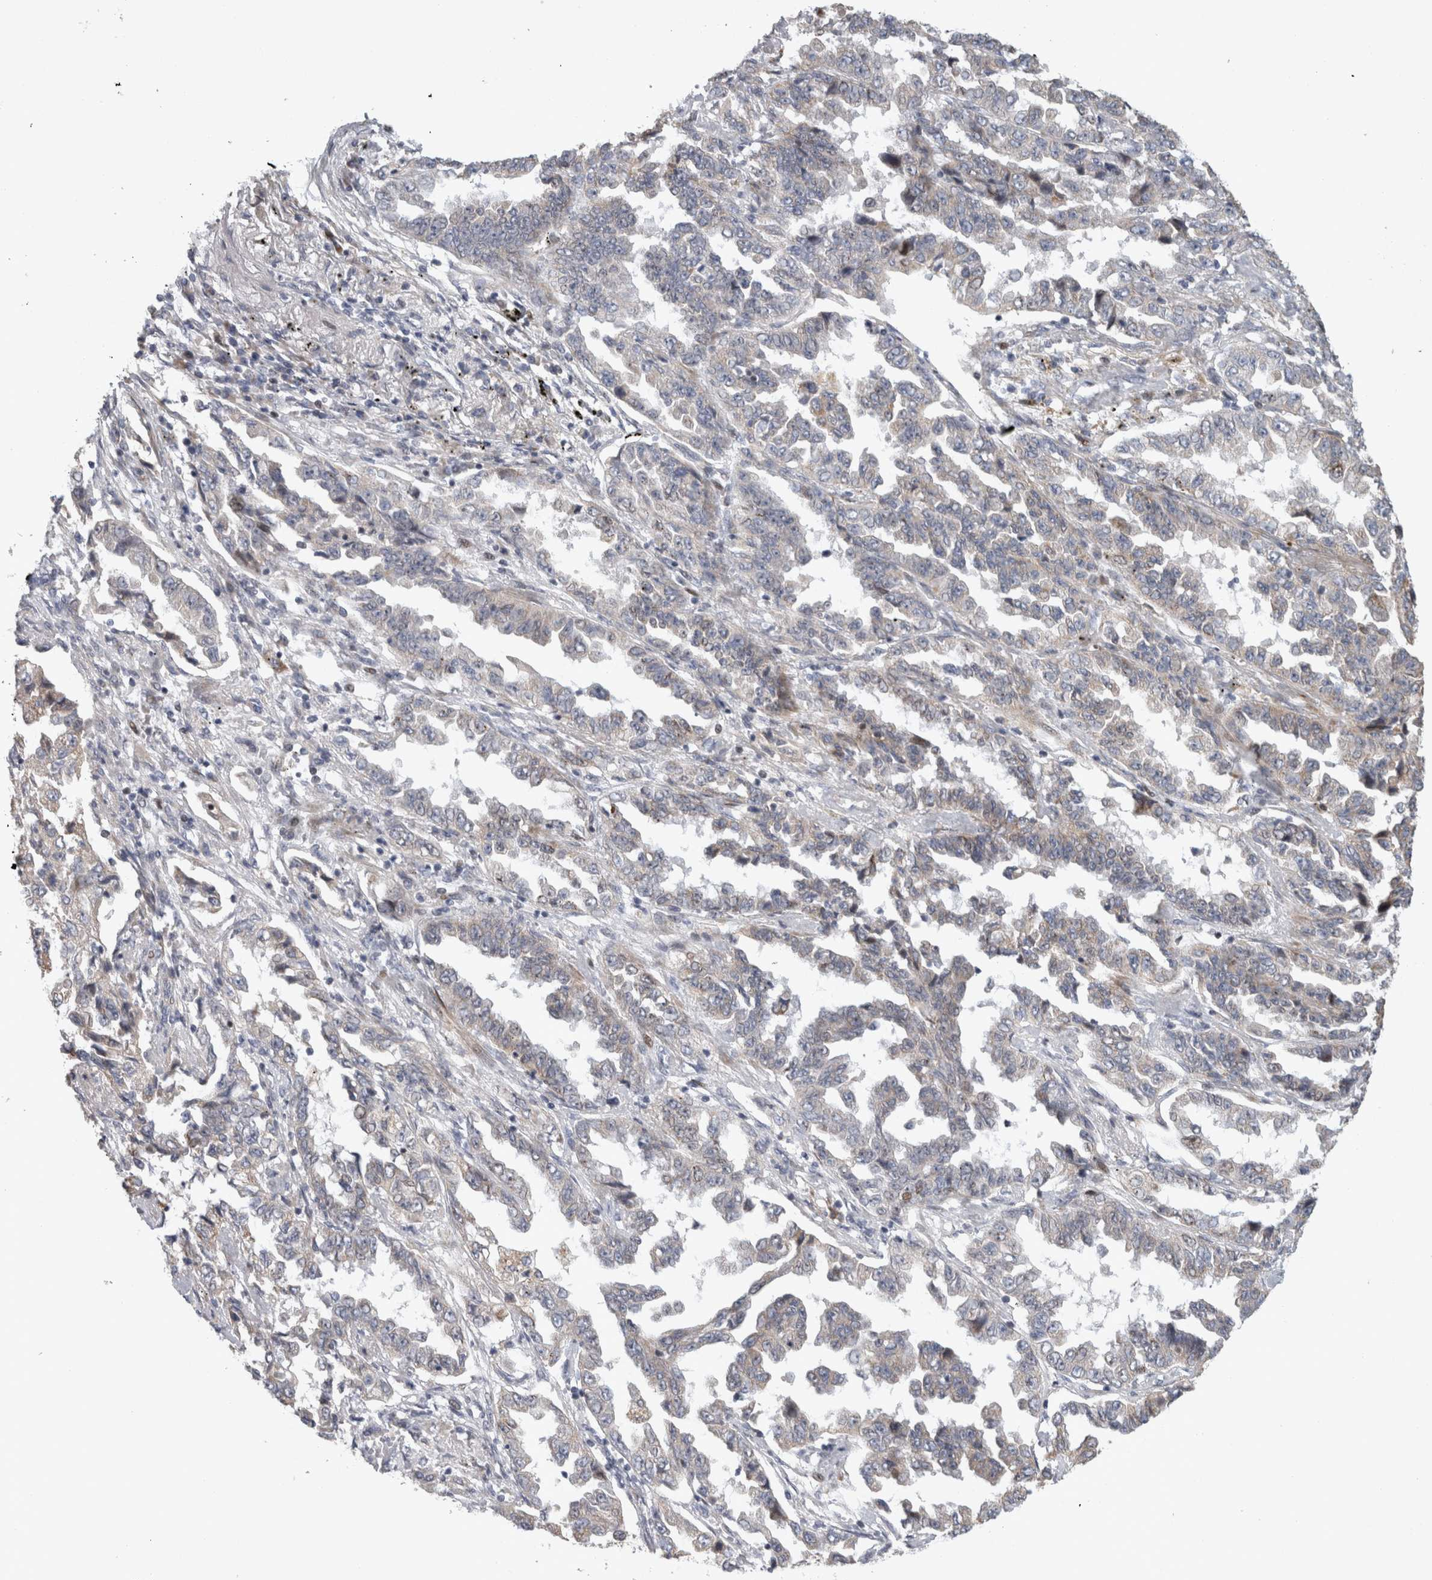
{"staining": {"intensity": "weak", "quantity": "<25%", "location": "cytoplasmic/membranous"}, "tissue": "lung cancer", "cell_type": "Tumor cells", "image_type": "cancer", "snomed": [{"axis": "morphology", "description": "Adenocarcinoma, NOS"}, {"axis": "topography", "description": "Lung"}], "caption": "Tumor cells show no significant protein expression in lung adenocarcinoma. (DAB (3,3'-diaminobenzidine) IHC, high magnification).", "gene": "RBM48", "patient": {"sex": "female", "age": 51}}